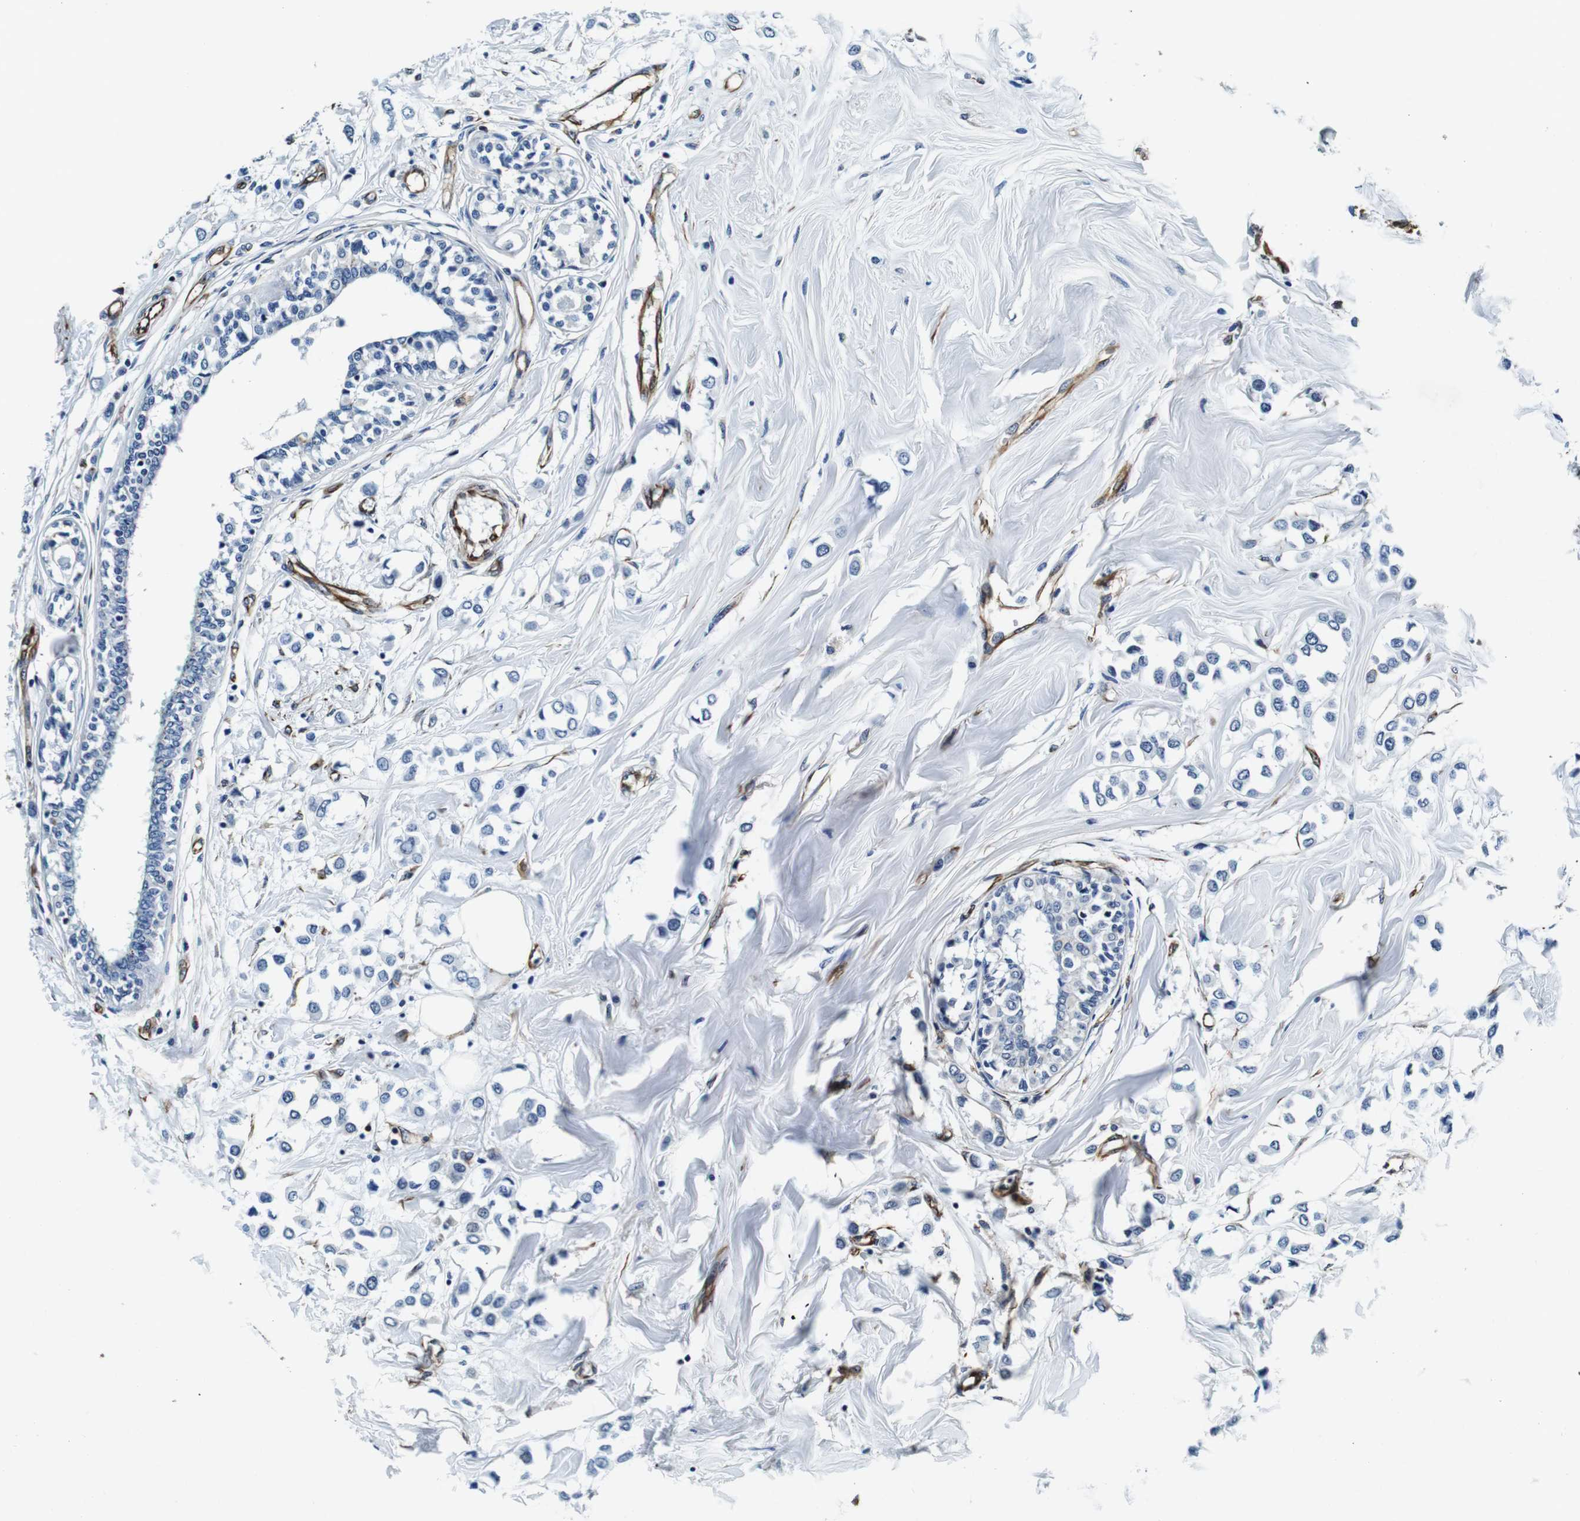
{"staining": {"intensity": "negative", "quantity": "none", "location": "none"}, "tissue": "breast cancer", "cell_type": "Tumor cells", "image_type": "cancer", "snomed": [{"axis": "morphology", "description": "Lobular carcinoma"}, {"axis": "topography", "description": "Breast"}], "caption": "High magnification brightfield microscopy of breast cancer stained with DAB (brown) and counterstained with hematoxylin (blue): tumor cells show no significant positivity.", "gene": "GJE1", "patient": {"sex": "female", "age": 51}}